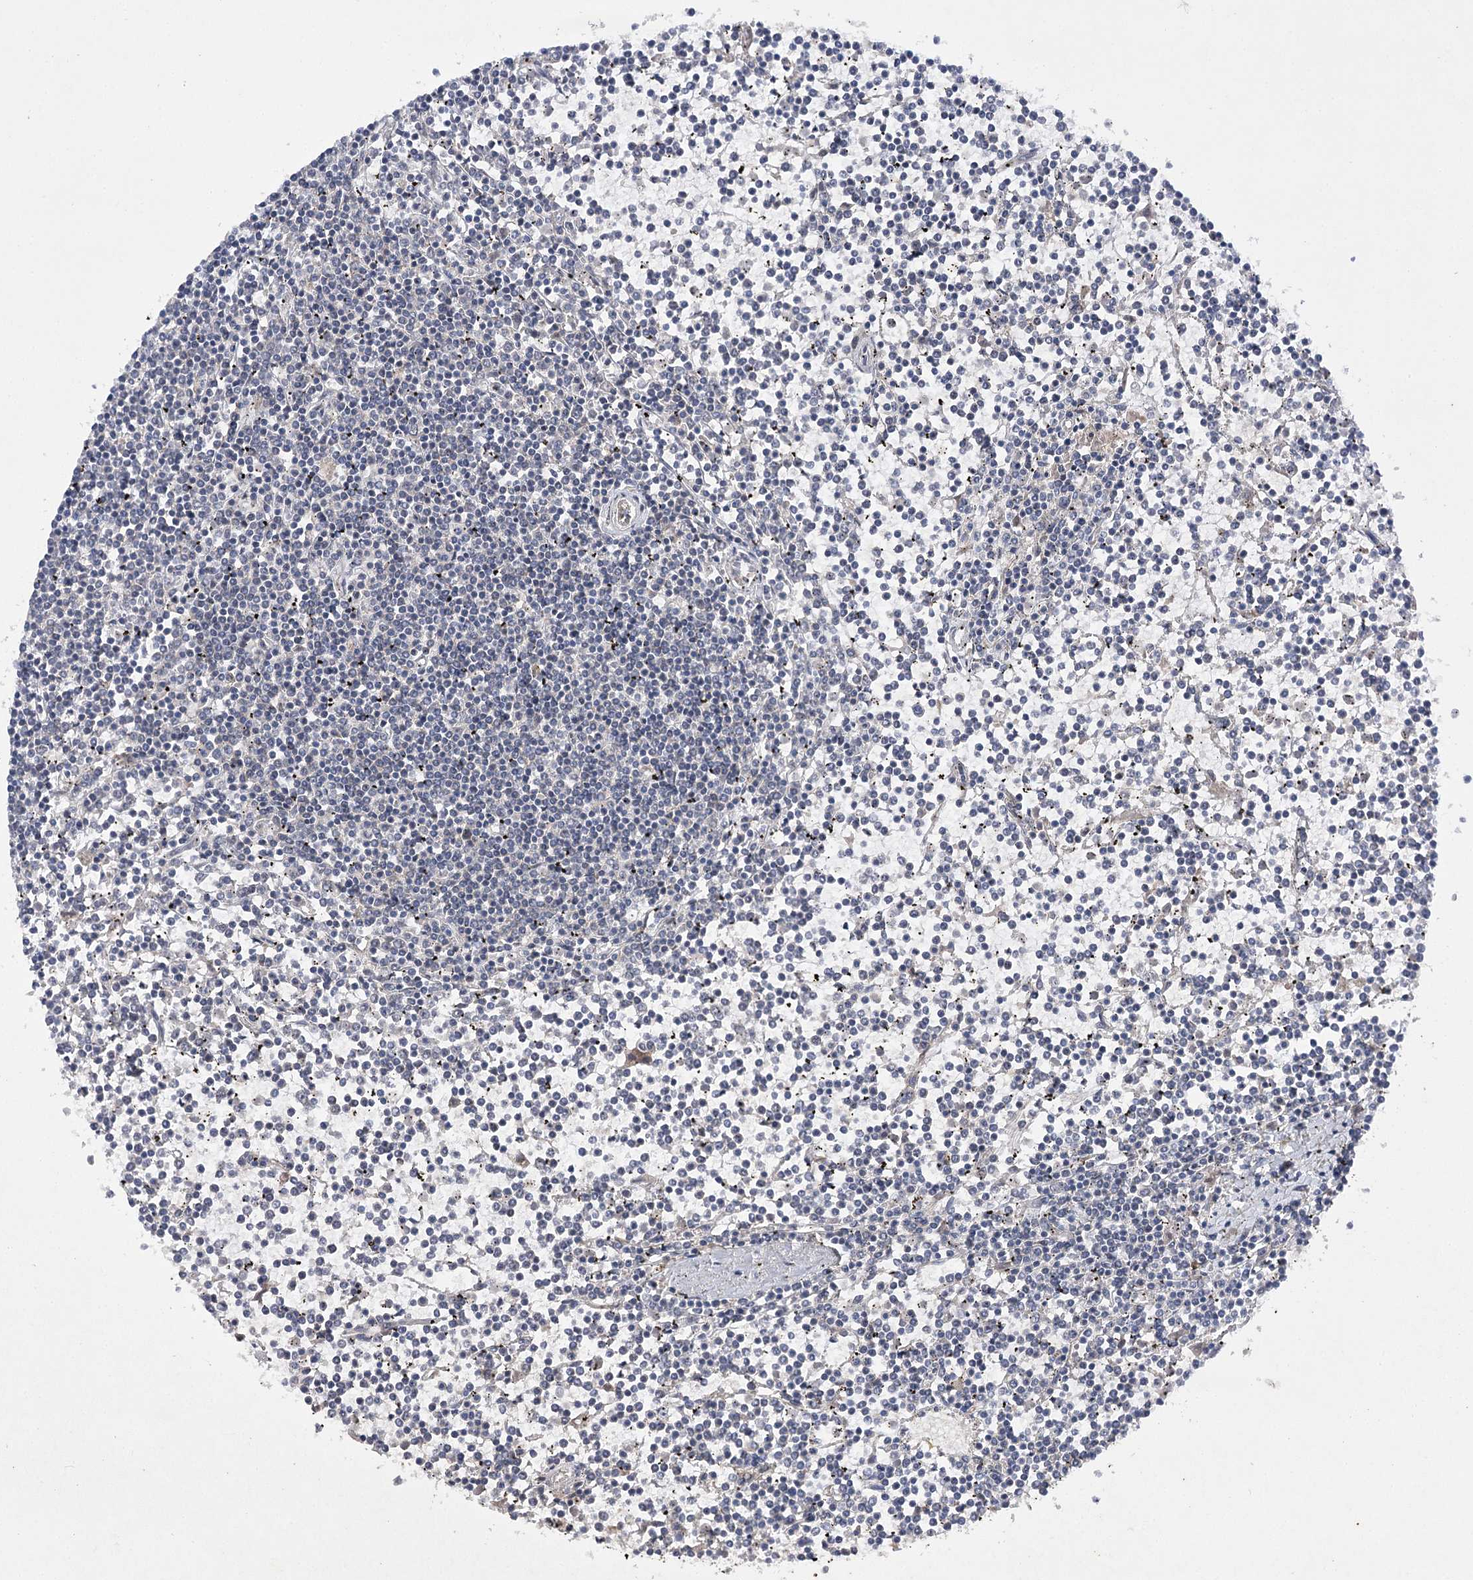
{"staining": {"intensity": "negative", "quantity": "none", "location": "none"}, "tissue": "lymphoma", "cell_type": "Tumor cells", "image_type": "cancer", "snomed": [{"axis": "morphology", "description": "Malignant lymphoma, non-Hodgkin's type, Low grade"}, {"axis": "topography", "description": "Spleen"}], "caption": "Tumor cells show no significant protein positivity in lymphoma.", "gene": "BCR", "patient": {"sex": "female", "age": 19}}